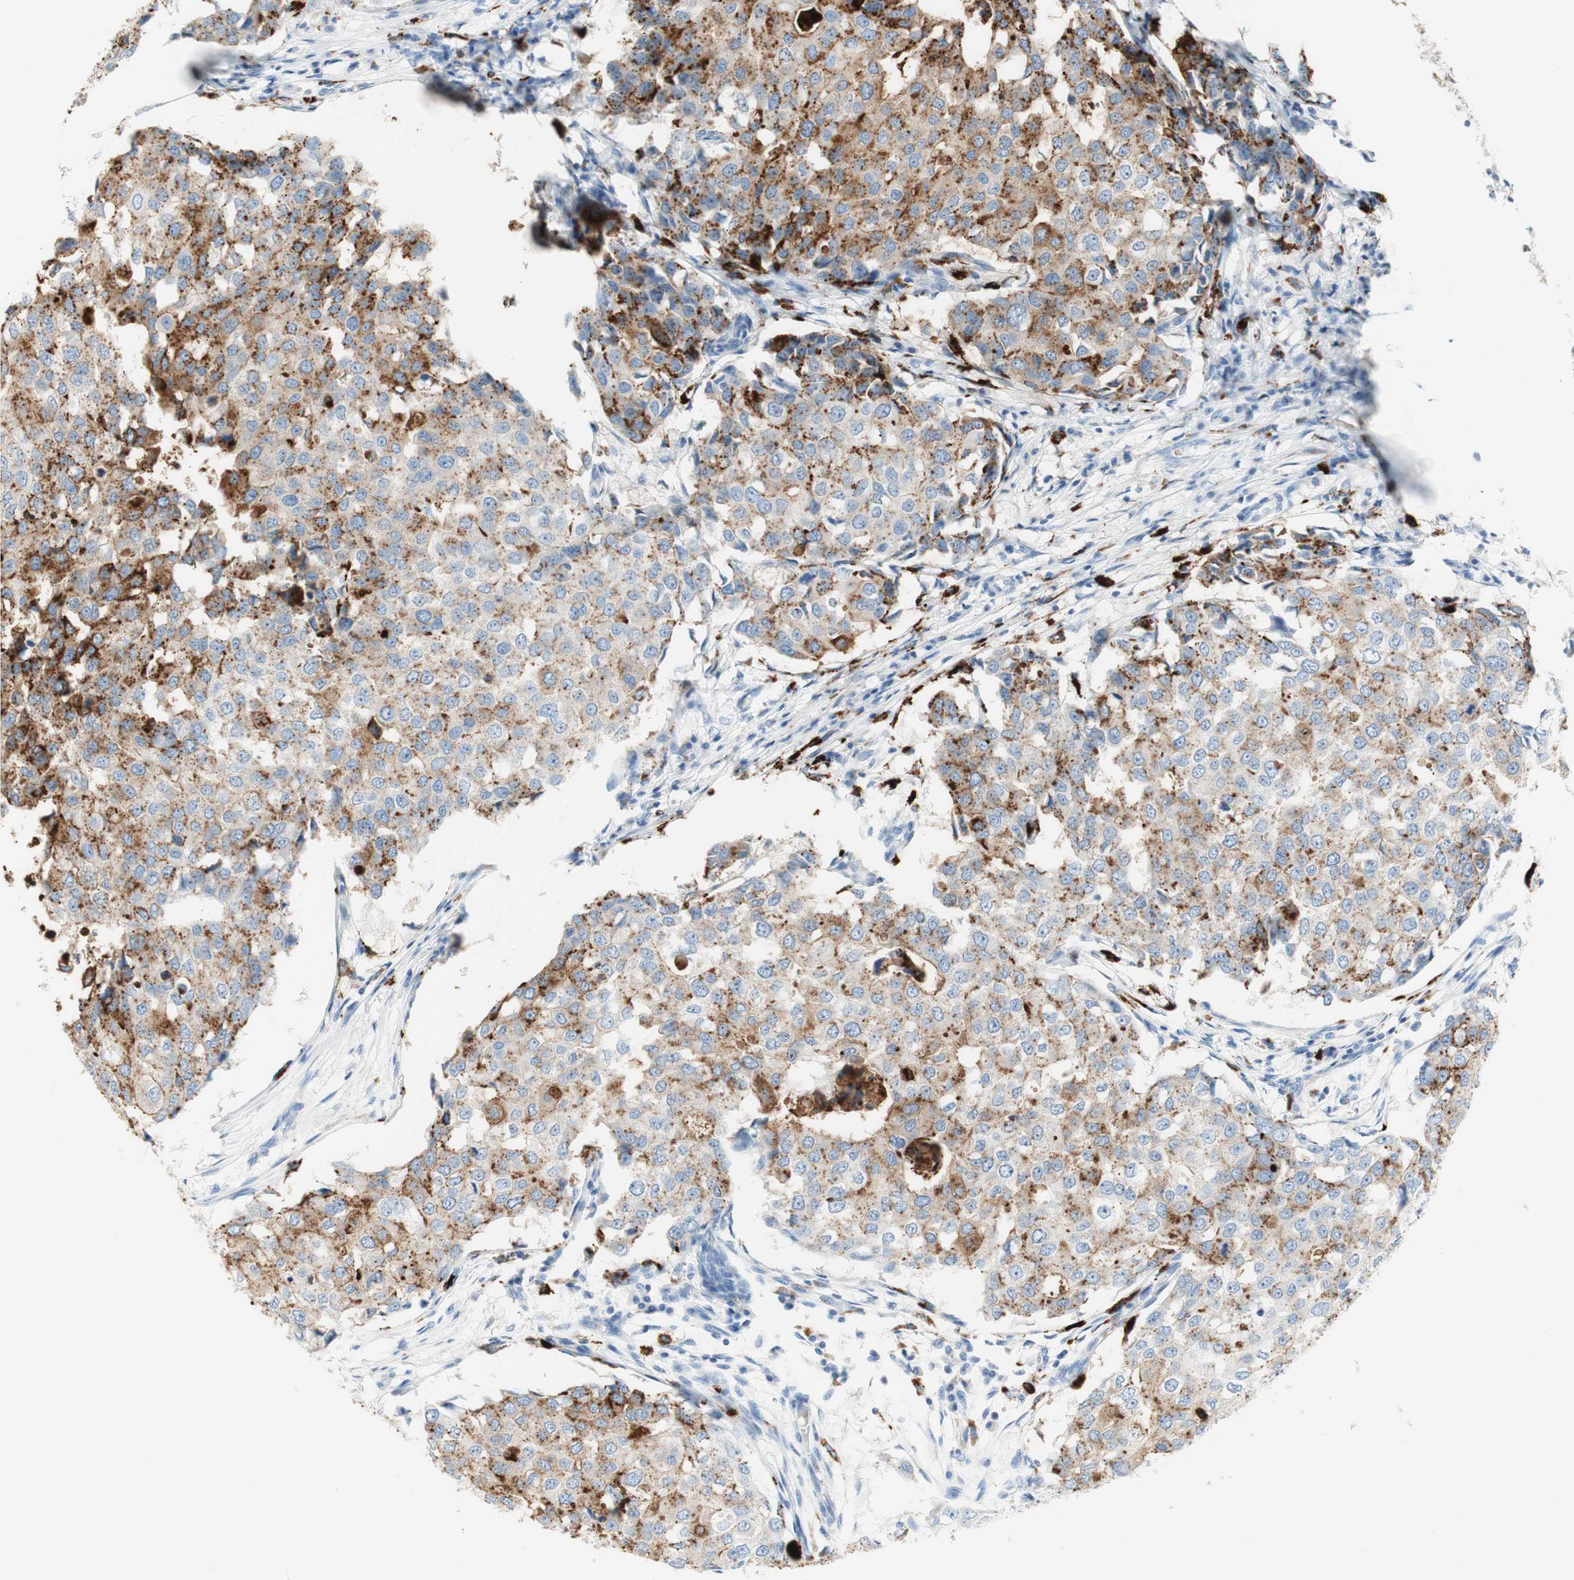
{"staining": {"intensity": "moderate", "quantity": "25%-75%", "location": "cytoplasmic/membranous"}, "tissue": "breast cancer", "cell_type": "Tumor cells", "image_type": "cancer", "snomed": [{"axis": "morphology", "description": "Duct carcinoma"}, {"axis": "topography", "description": "Breast"}], "caption": "Brown immunohistochemical staining in human invasive ductal carcinoma (breast) shows moderate cytoplasmic/membranous expression in about 25%-75% of tumor cells.", "gene": "CEACAM1", "patient": {"sex": "female", "age": 27}}